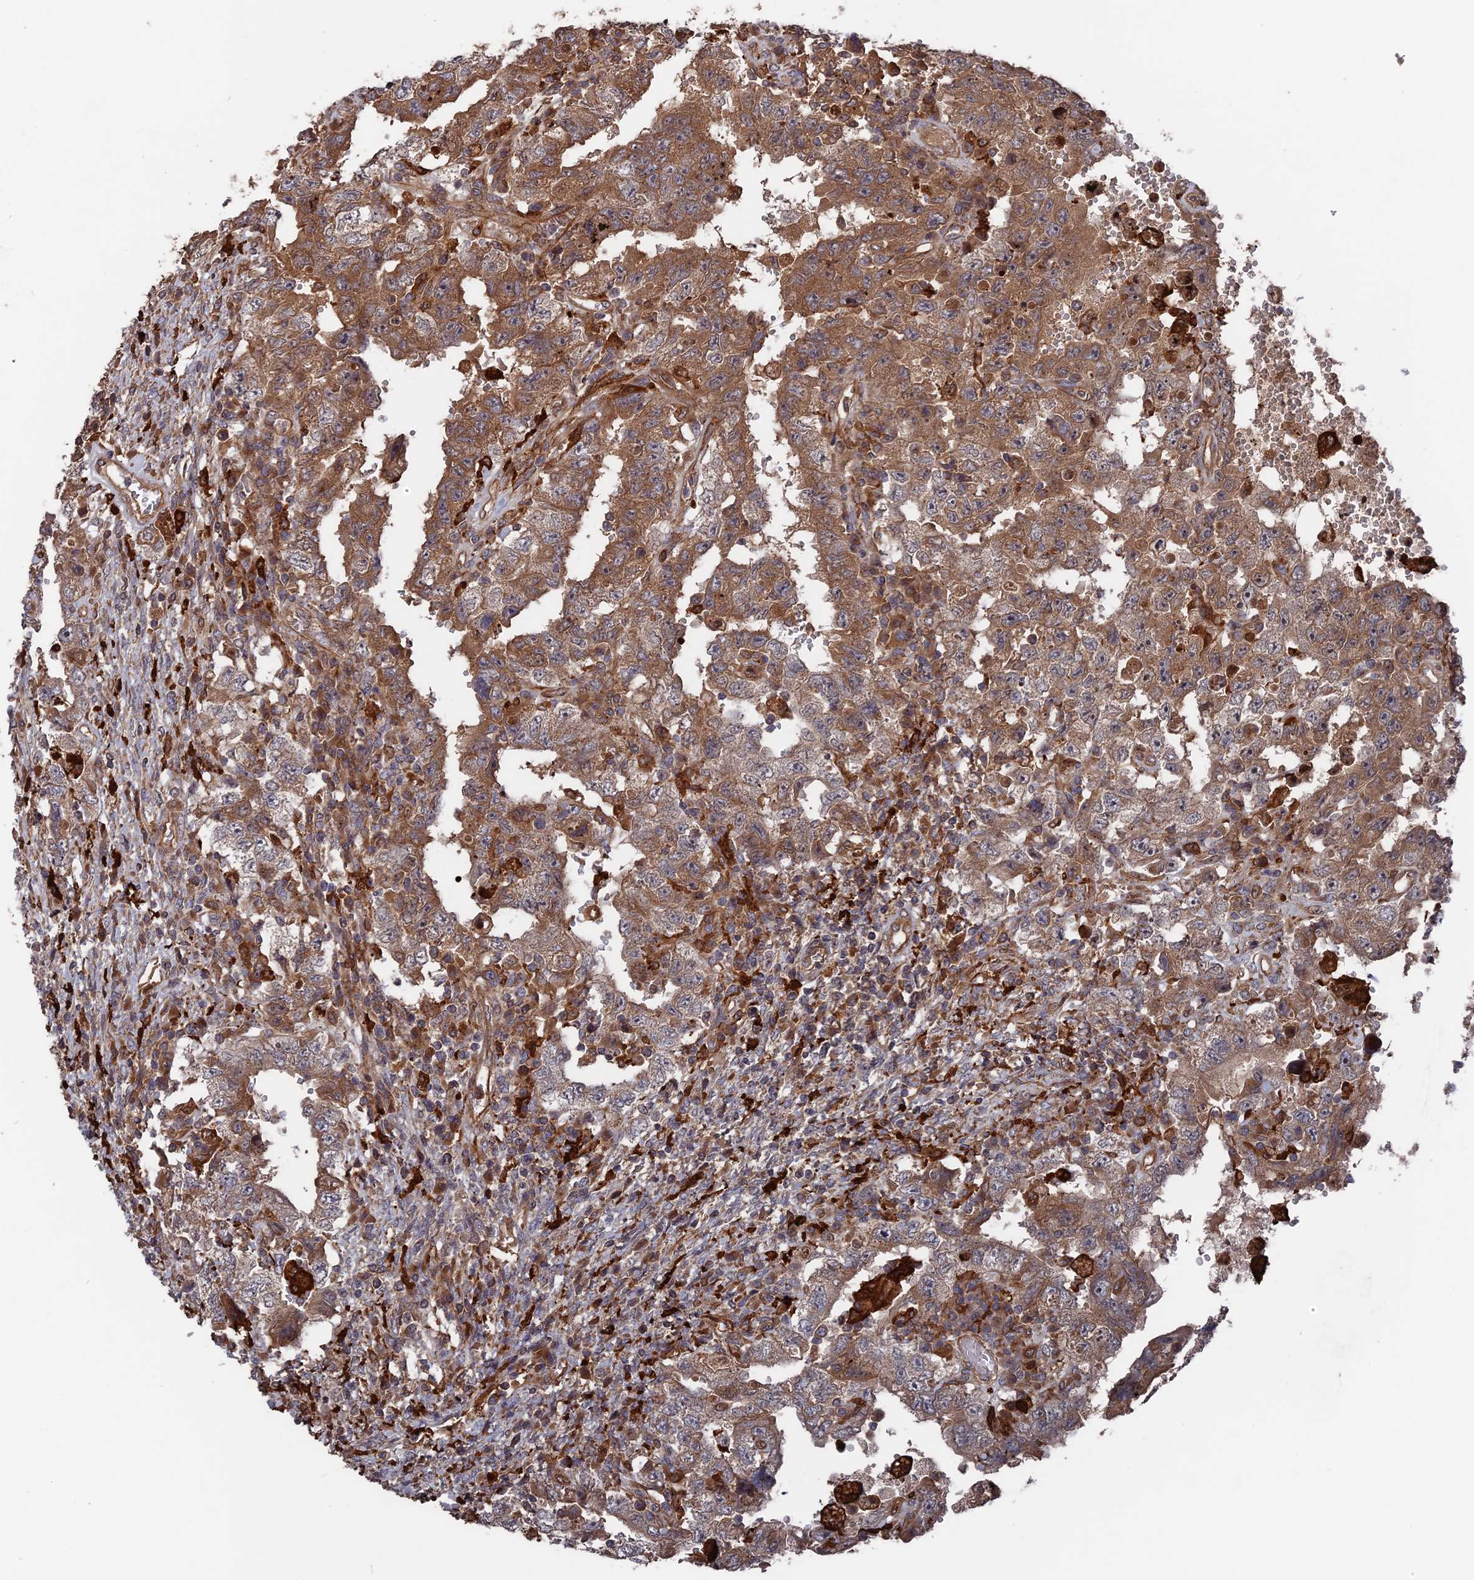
{"staining": {"intensity": "moderate", "quantity": ">75%", "location": "cytoplasmic/membranous"}, "tissue": "testis cancer", "cell_type": "Tumor cells", "image_type": "cancer", "snomed": [{"axis": "morphology", "description": "Carcinoma, Embryonal, NOS"}, {"axis": "topography", "description": "Testis"}], "caption": "Human embryonal carcinoma (testis) stained with a protein marker exhibits moderate staining in tumor cells.", "gene": "DEF8", "patient": {"sex": "male", "age": 26}}